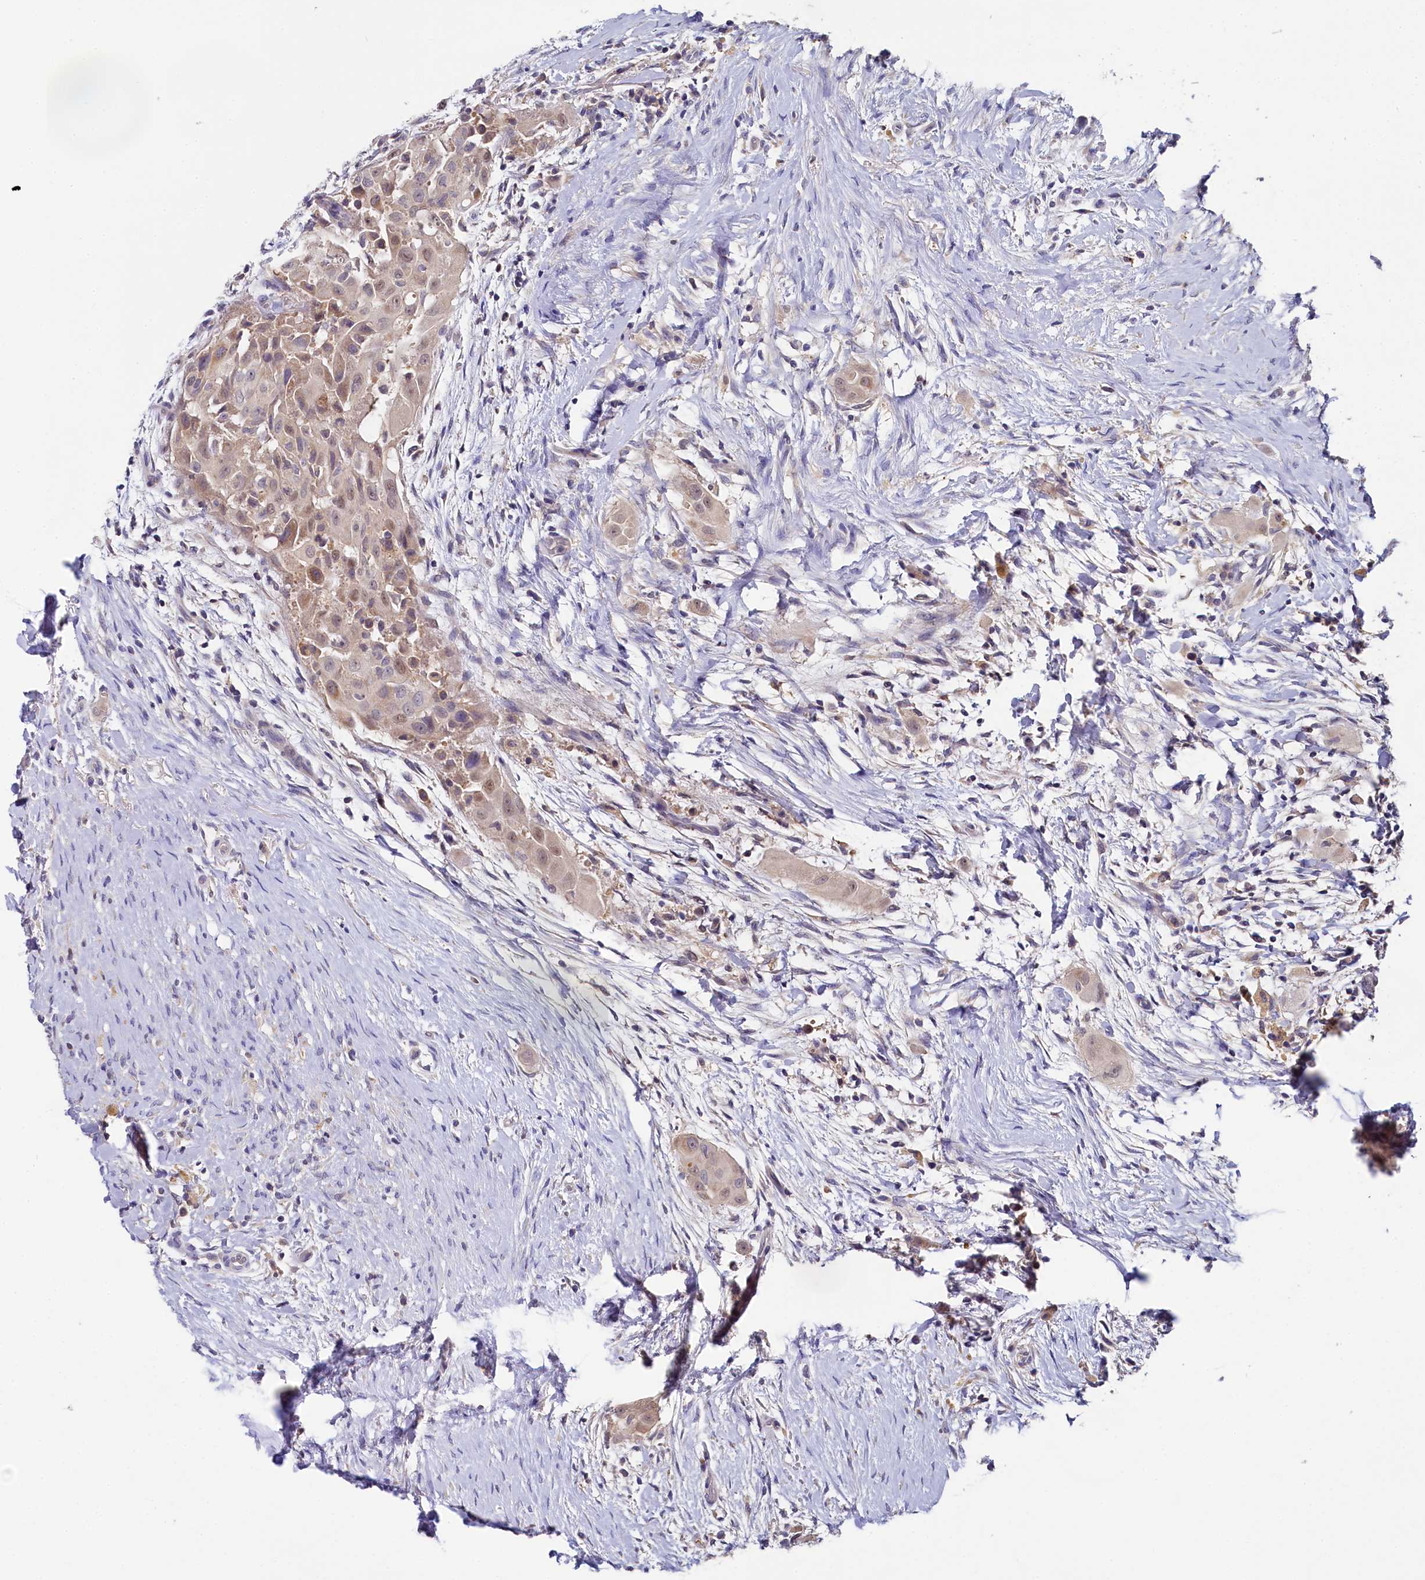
{"staining": {"intensity": "weak", "quantity": "25%-75%", "location": "cytoplasmic/membranous"}, "tissue": "thyroid cancer", "cell_type": "Tumor cells", "image_type": "cancer", "snomed": [{"axis": "morphology", "description": "Papillary adenocarcinoma, NOS"}, {"axis": "topography", "description": "Thyroid gland"}], "caption": "Immunohistochemistry (IHC) staining of thyroid cancer, which shows low levels of weak cytoplasmic/membranous expression in about 25%-75% of tumor cells indicating weak cytoplasmic/membranous protein expression. The staining was performed using DAB (brown) for protein detection and nuclei were counterstained in hematoxylin (blue).", "gene": "SPINK9", "patient": {"sex": "female", "age": 59}}